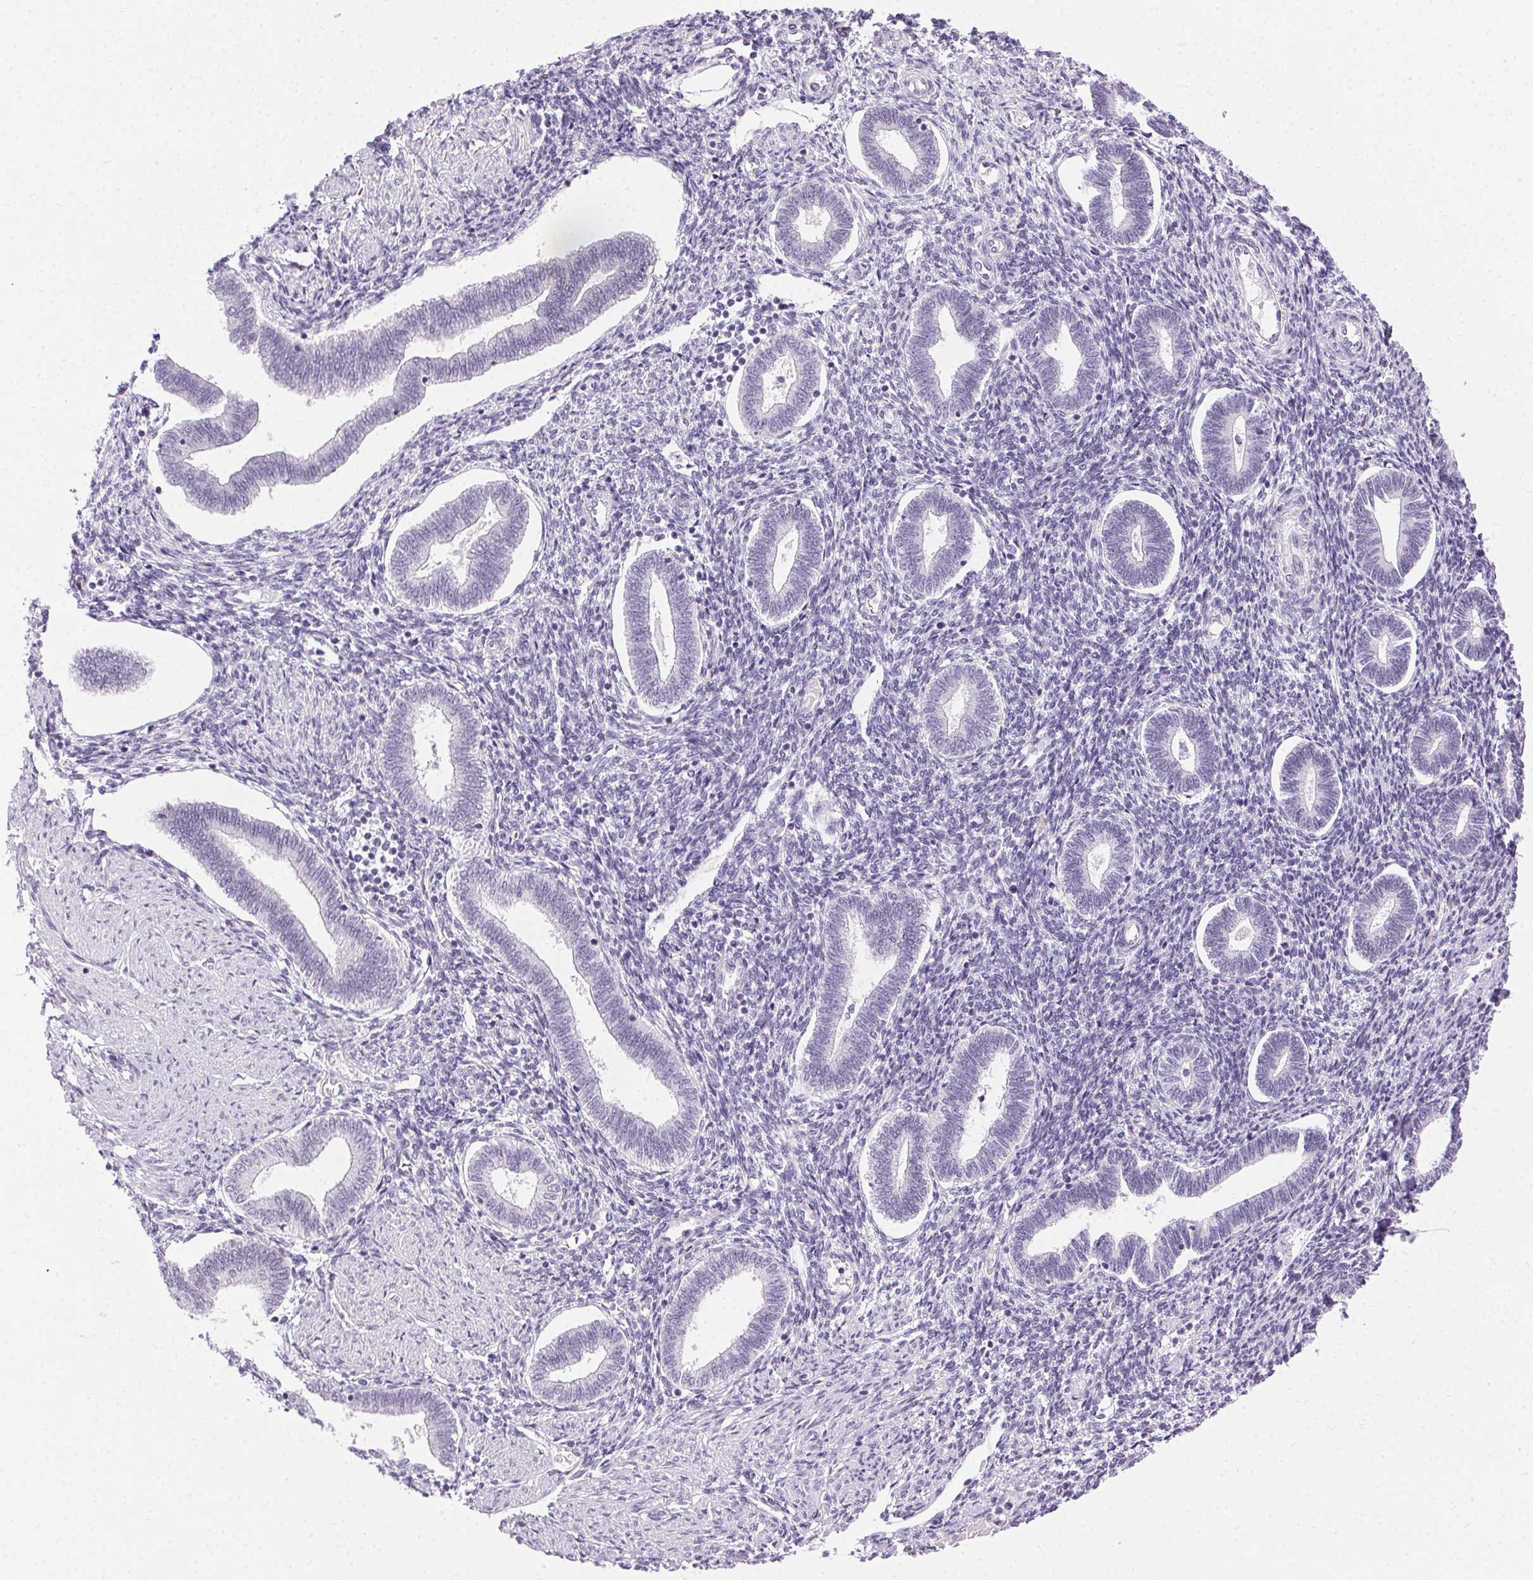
{"staining": {"intensity": "negative", "quantity": "none", "location": "none"}, "tissue": "endometrium", "cell_type": "Cells in endometrial stroma", "image_type": "normal", "snomed": [{"axis": "morphology", "description": "Normal tissue, NOS"}, {"axis": "topography", "description": "Endometrium"}], "caption": "Immunohistochemical staining of benign human endometrium exhibits no significant staining in cells in endometrial stroma. (Brightfield microscopy of DAB immunohistochemistry at high magnification).", "gene": "CADPS", "patient": {"sex": "female", "age": 42}}